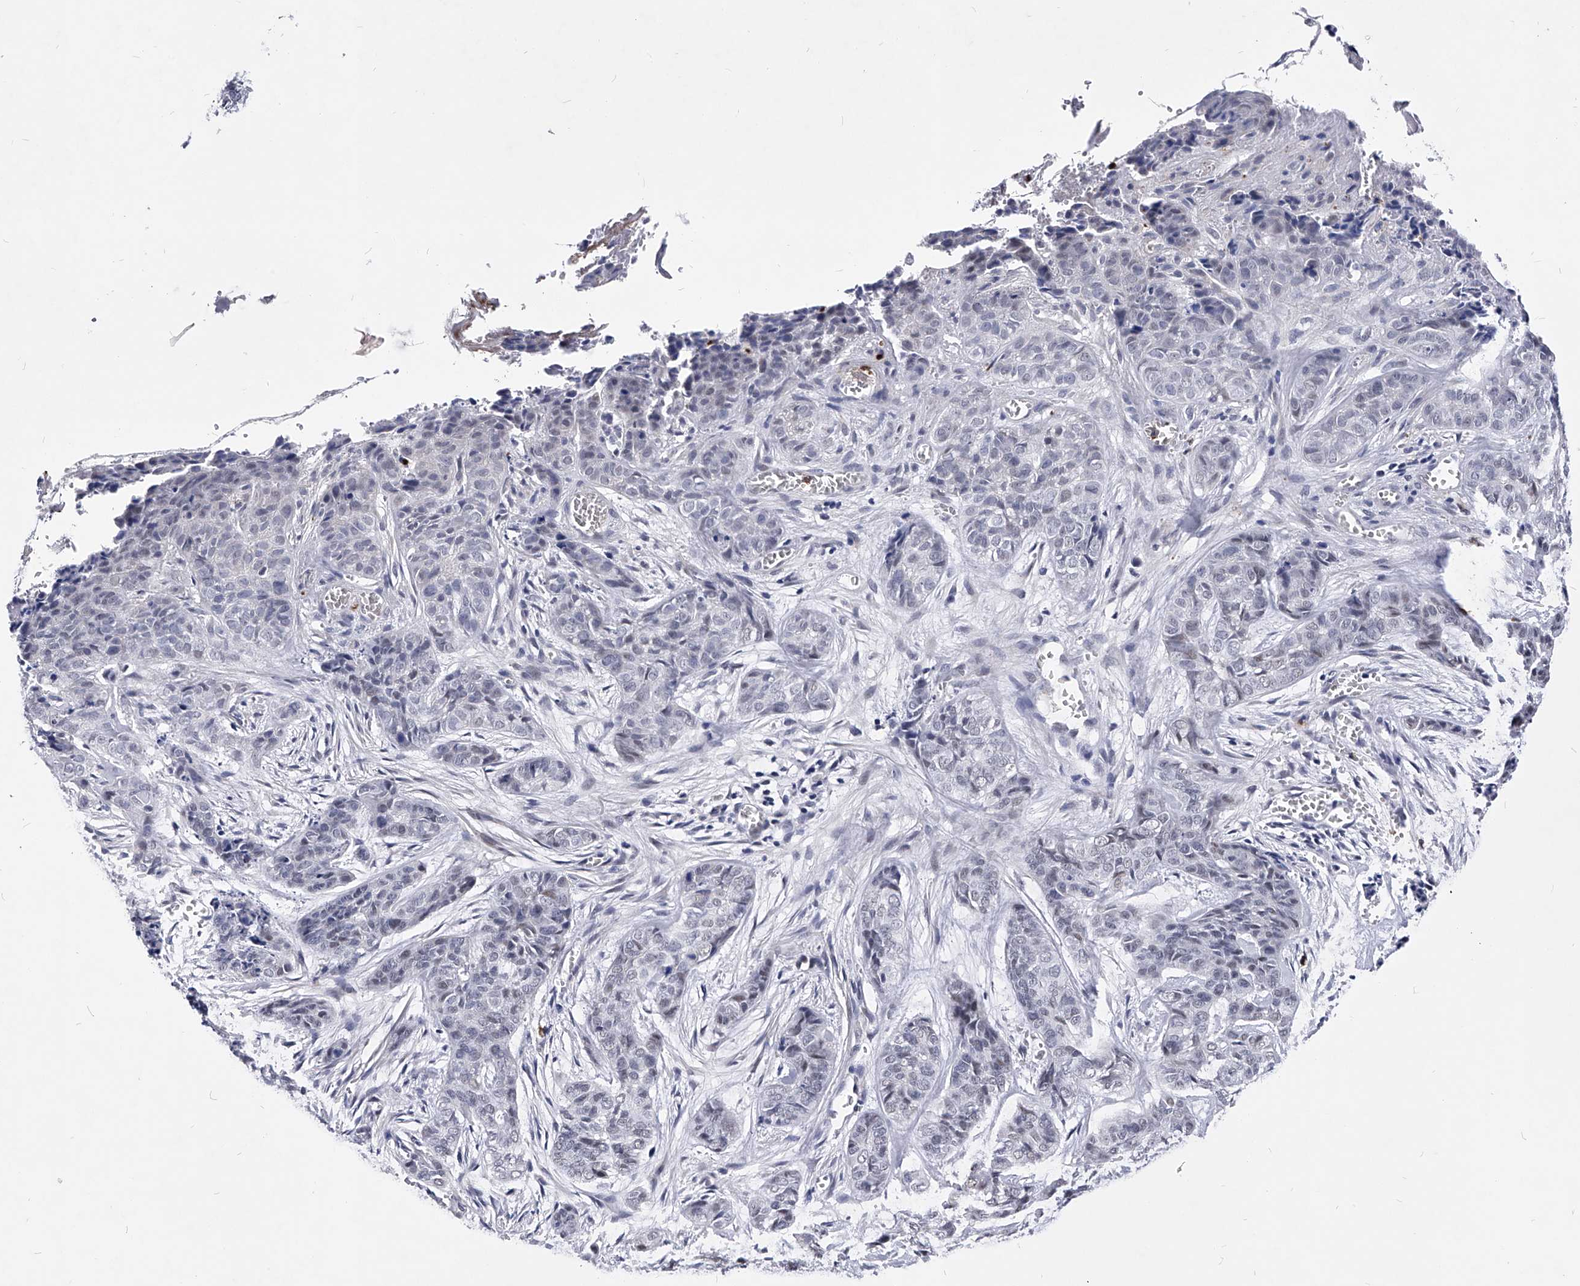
{"staining": {"intensity": "negative", "quantity": "none", "location": "none"}, "tissue": "skin cancer", "cell_type": "Tumor cells", "image_type": "cancer", "snomed": [{"axis": "morphology", "description": "Basal cell carcinoma"}, {"axis": "topography", "description": "Skin"}], "caption": "Immunohistochemistry image of neoplastic tissue: human skin cancer (basal cell carcinoma) stained with DAB (3,3'-diaminobenzidine) reveals no significant protein expression in tumor cells.", "gene": "TESK2", "patient": {"sex": "female", "age": 64}}